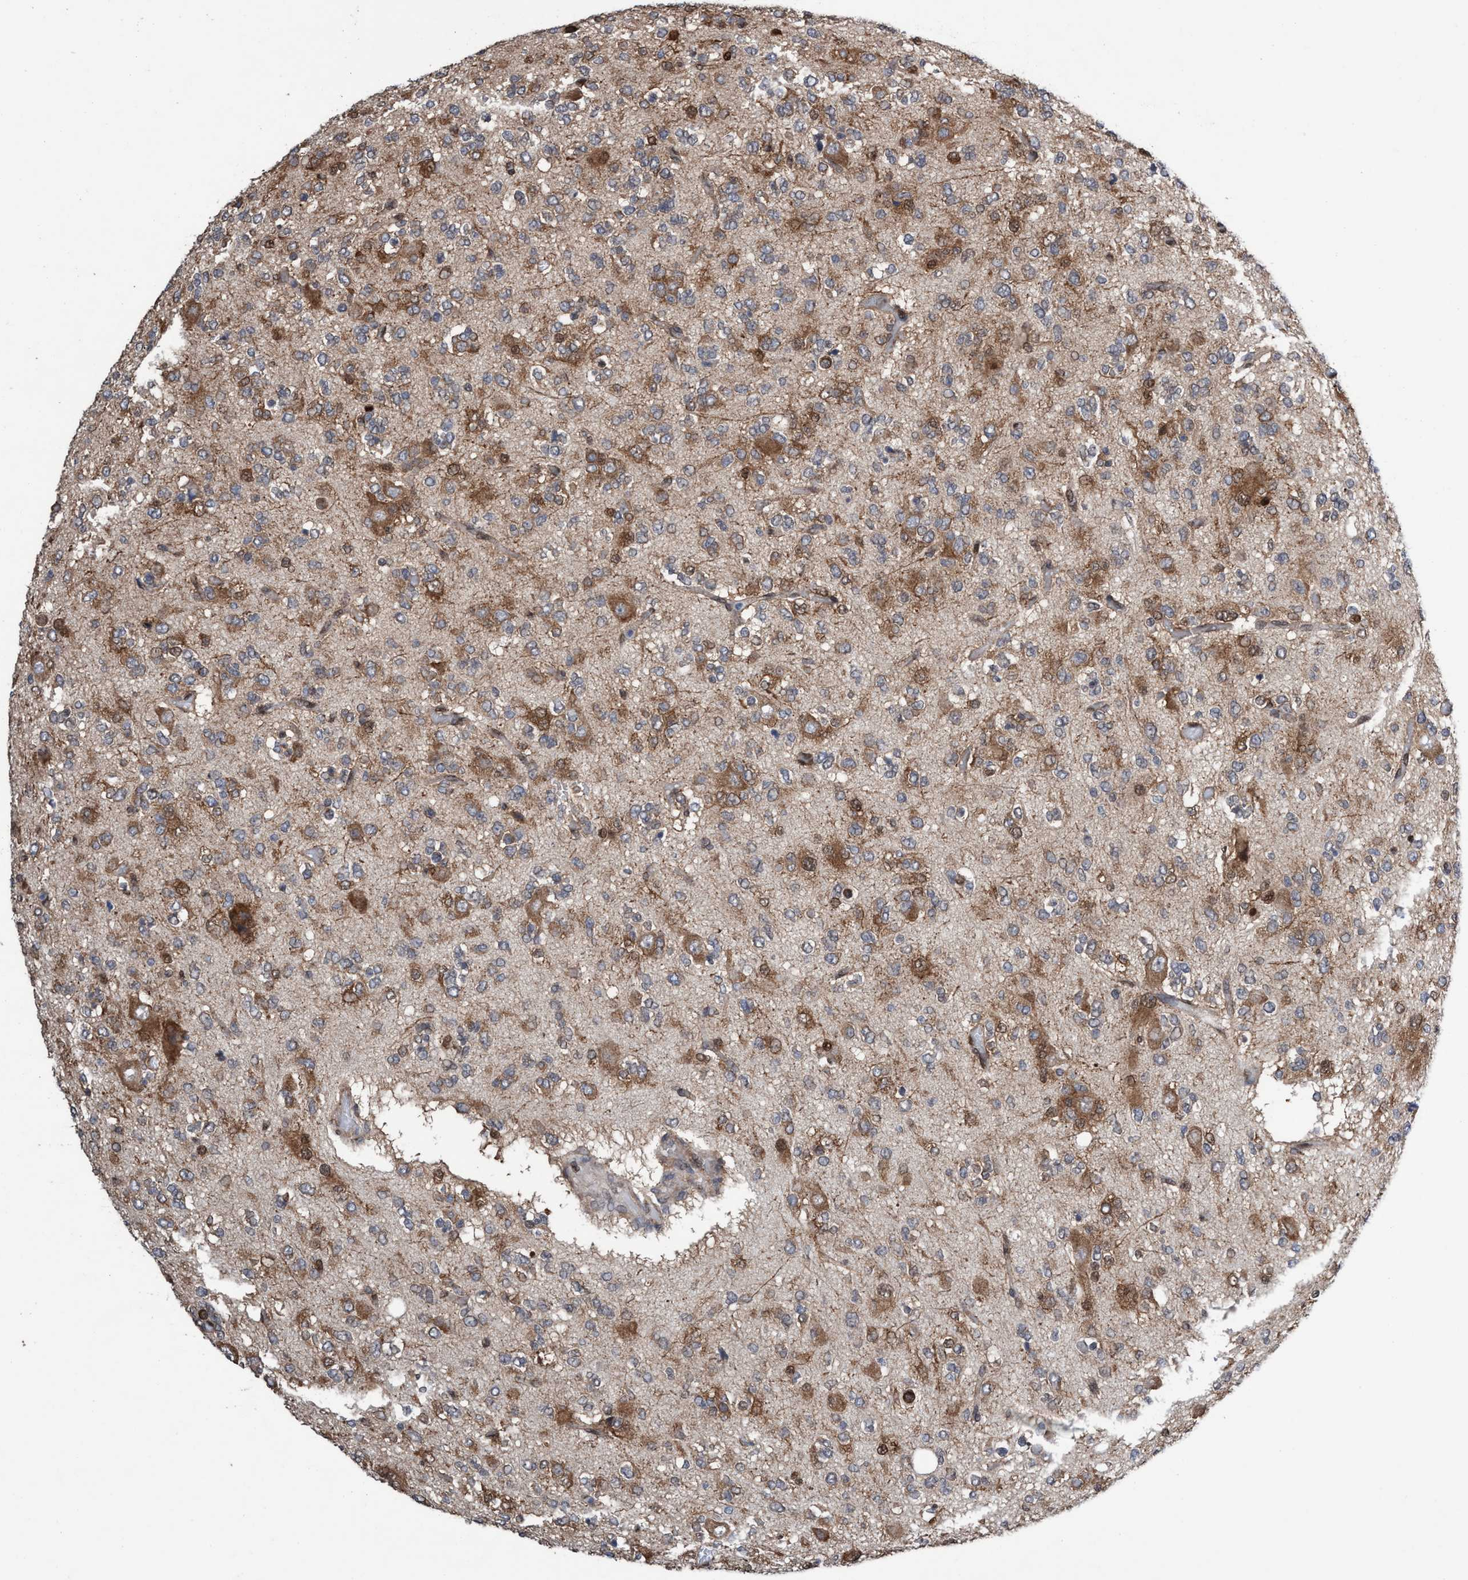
{"staining": {"intensity": "moderate", "quantity": ">75%", "location": "cytoplasmic/membranous"}, "tissue": "glioma", "cell_type": "Tumor cells", "image_type": "cancer", "snomed": [{"axis": "morphology", "description": "Glioma, malignant, Low grade"}, {"axis": "topography", "description": "Brain"}], "caption": "IHC (DAB) staining of malignant low-grade glioma displays moderate cytoplasmic/membranous protein expression in approximately >75% of tumor cells.", "gene": "METAP2", "patient": {"sex": "male", "age": 38}}